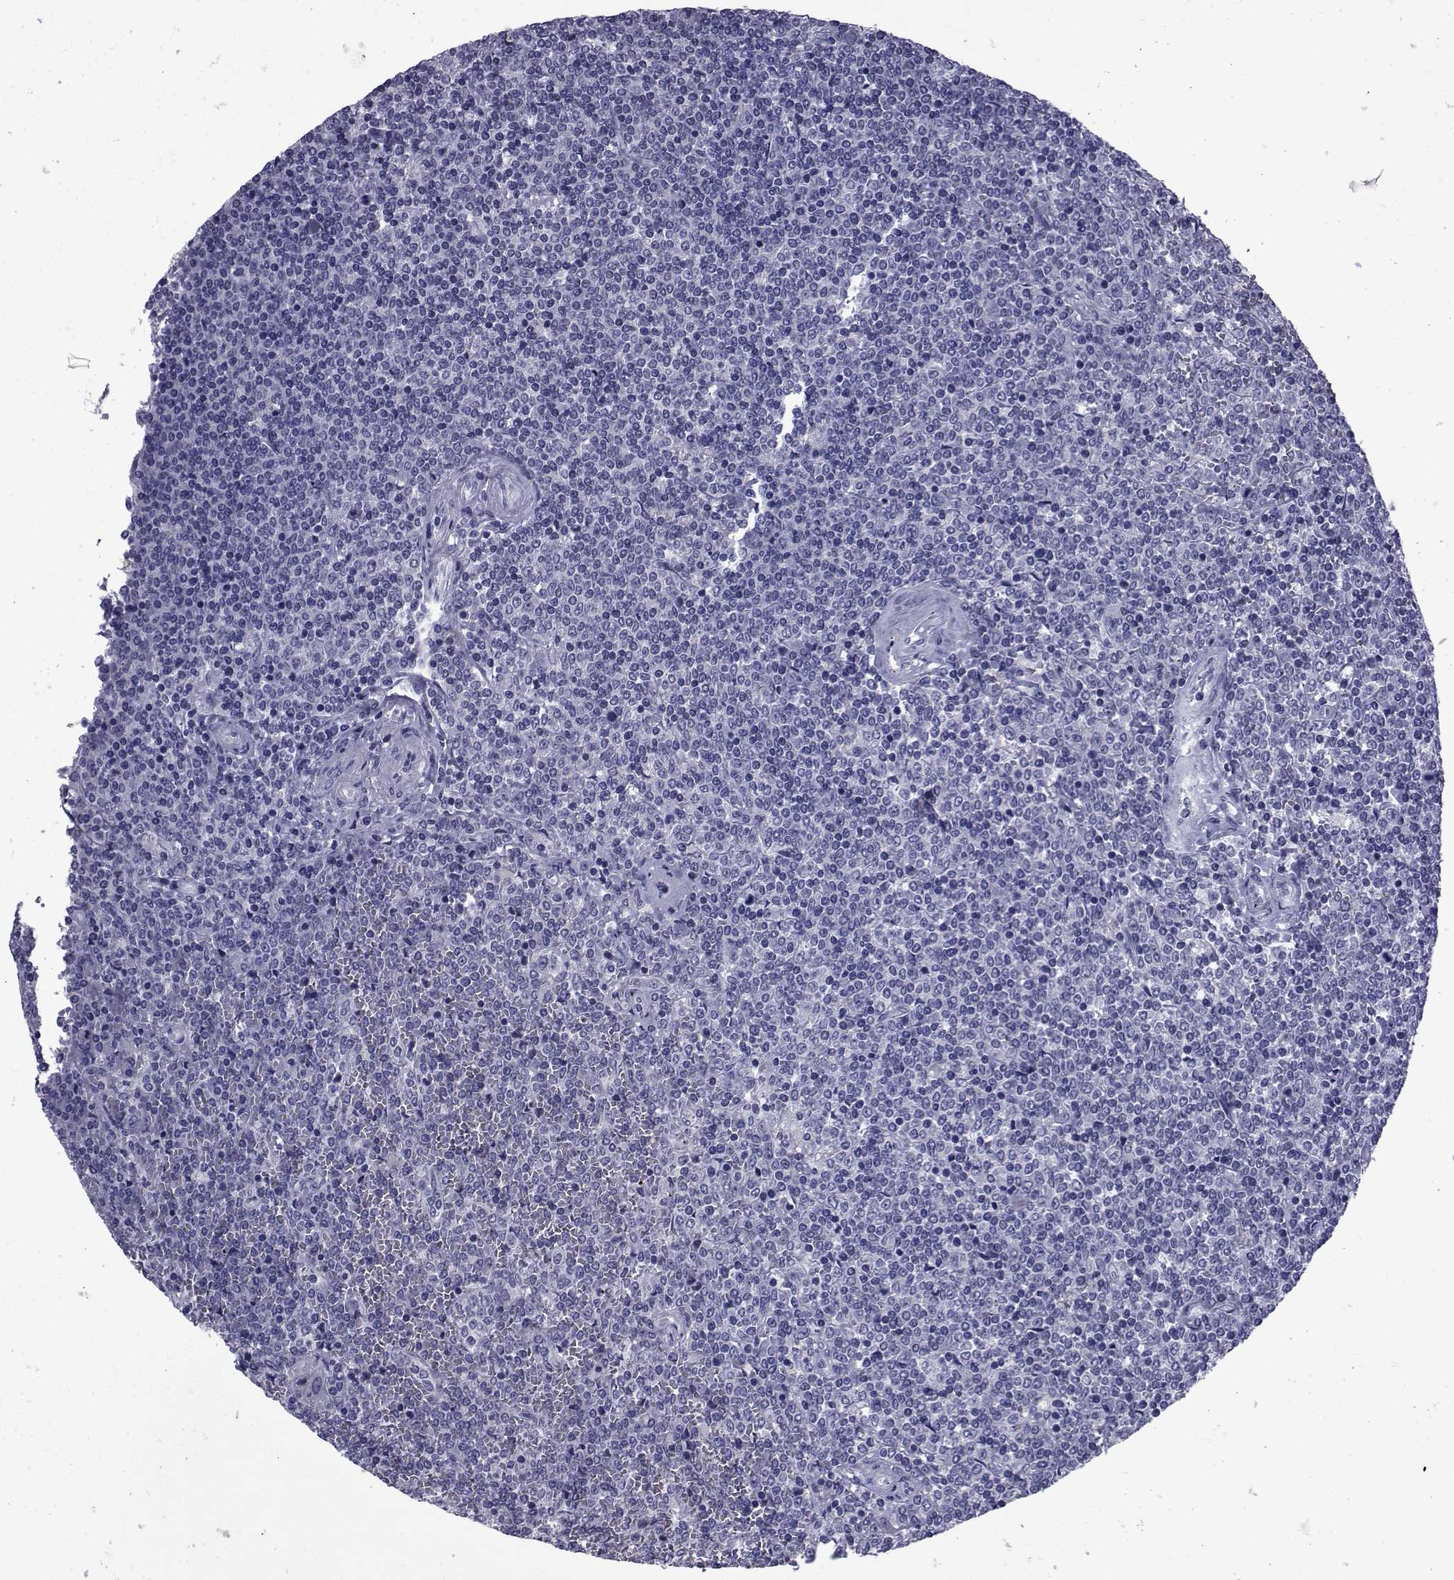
{"staining": {"intensity": "negative", "quantity": "none", "location": "none"}, "tissue": "lymphoma", "cell_type": "Tumor cells", "image_type": "cancer", "snomed": [{"axis": "morphology", "description": "Malignant lymphoma, non-Hodgkin's type, Low grade"}, {"axis": "topography", "description": "Spleen"}], "caption": "This is a micrograph of IHC staining of lymphoma, which shows no staining in tumor cells. Brightfield microscopy of immunohistochemistry (IHC) stained with DAB (brown) and hematoxylin (blue), captured at high magnification.", "gene": "SEMA5B", "patient": {"sex": "female", "age": 19}}